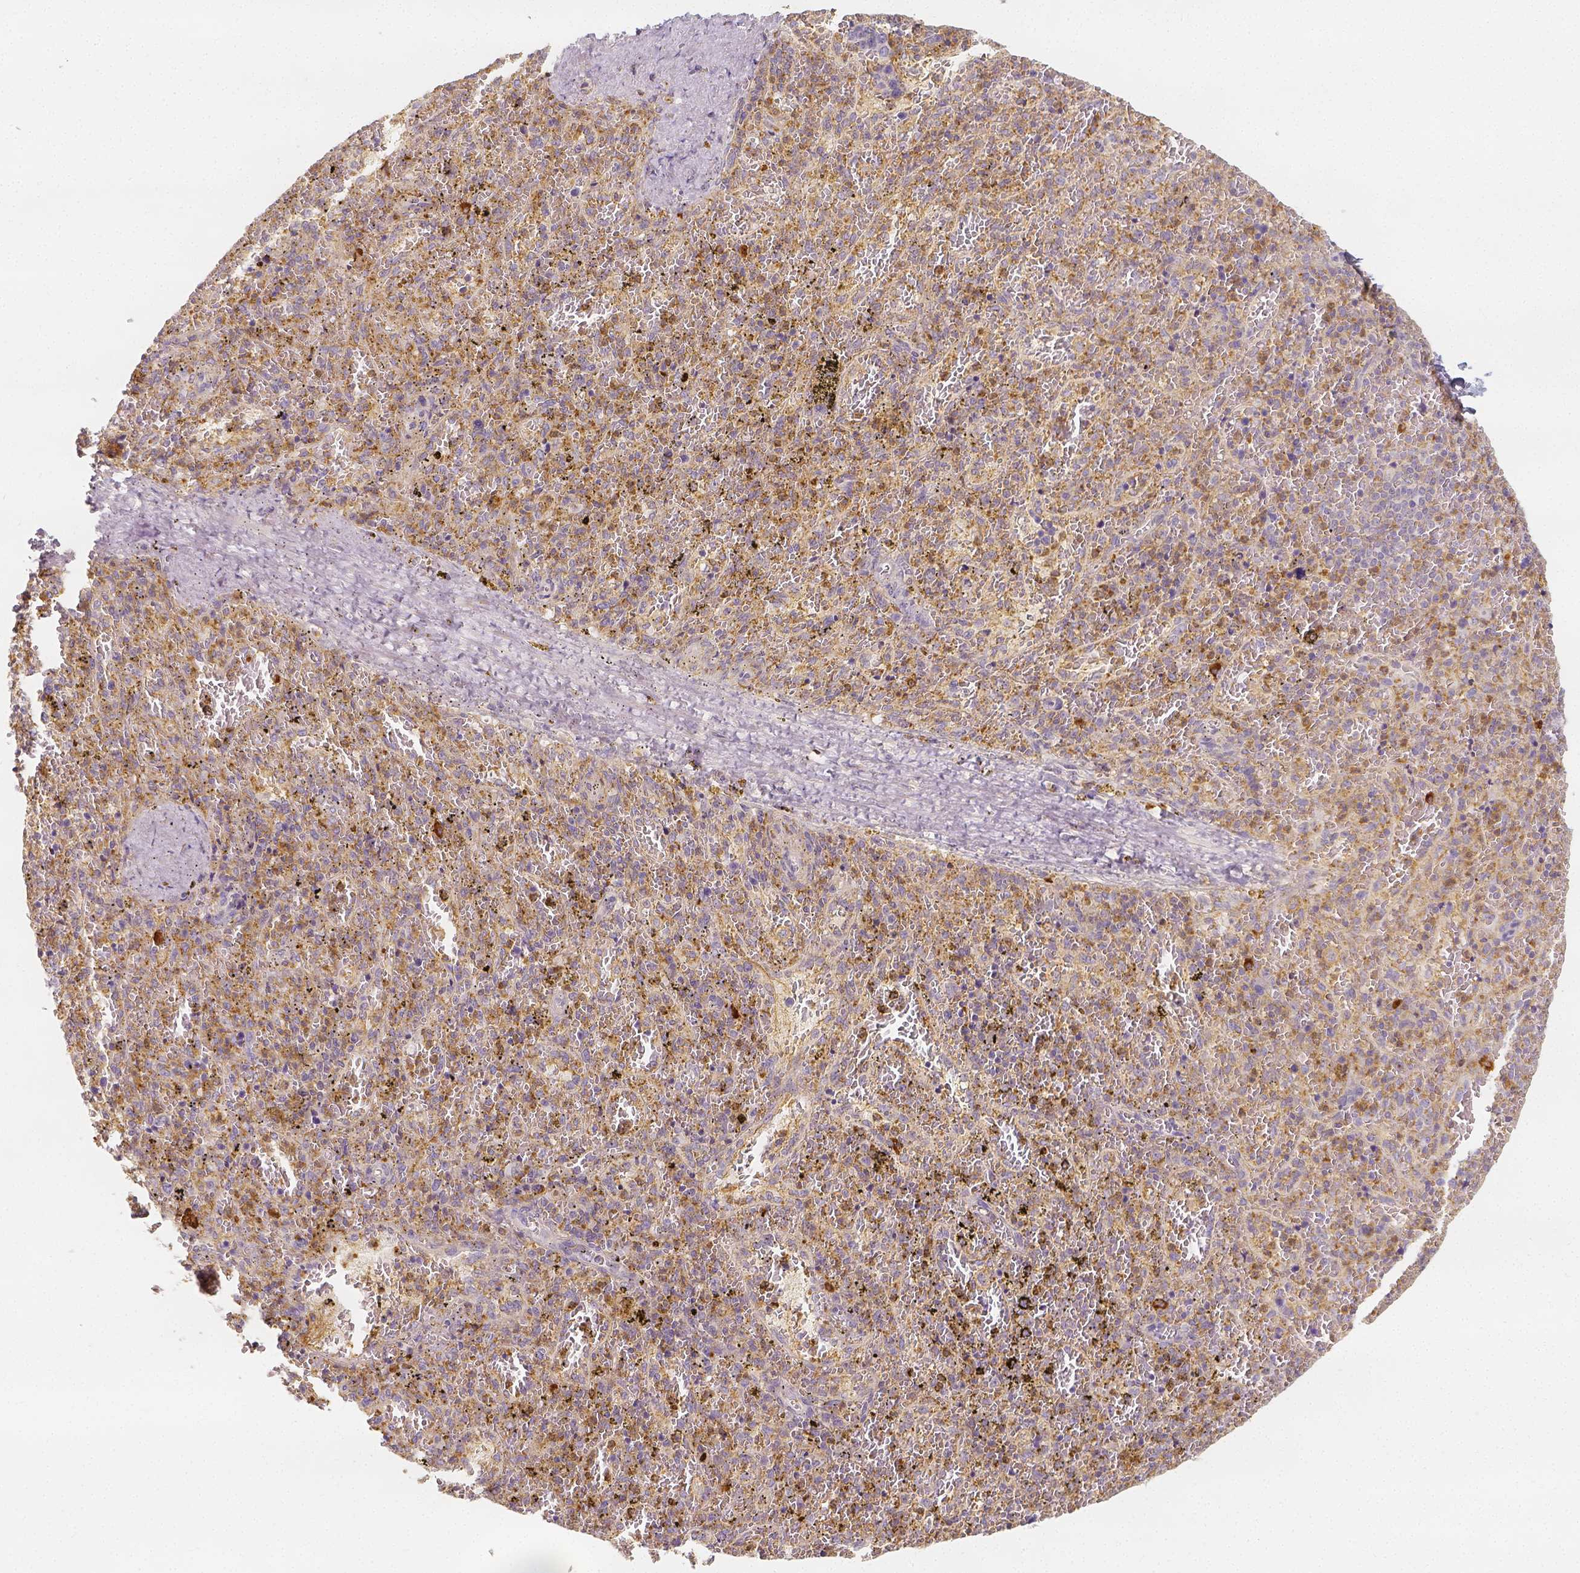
{"staining": {"intensity": "strong", "quantity": "<25%", "location": "cytoplasmic/membranous"}, "tissue": "spleen", "cell_type": "Cells in red pulp", "image_type": "normal", "snomed": [{"axis": "morphology", "description": "Normal tissue, NOS"}, {"axis": "topography", "description": "Spleen"}], "caption": "Protein expression analysis of unremarkable spleen exhibits strong cytoplasmic/membranous positivity in about <25% of cells in red pulp.", "gene": "PTPRJ", "patient": {"sex": "female", "age": 50}}